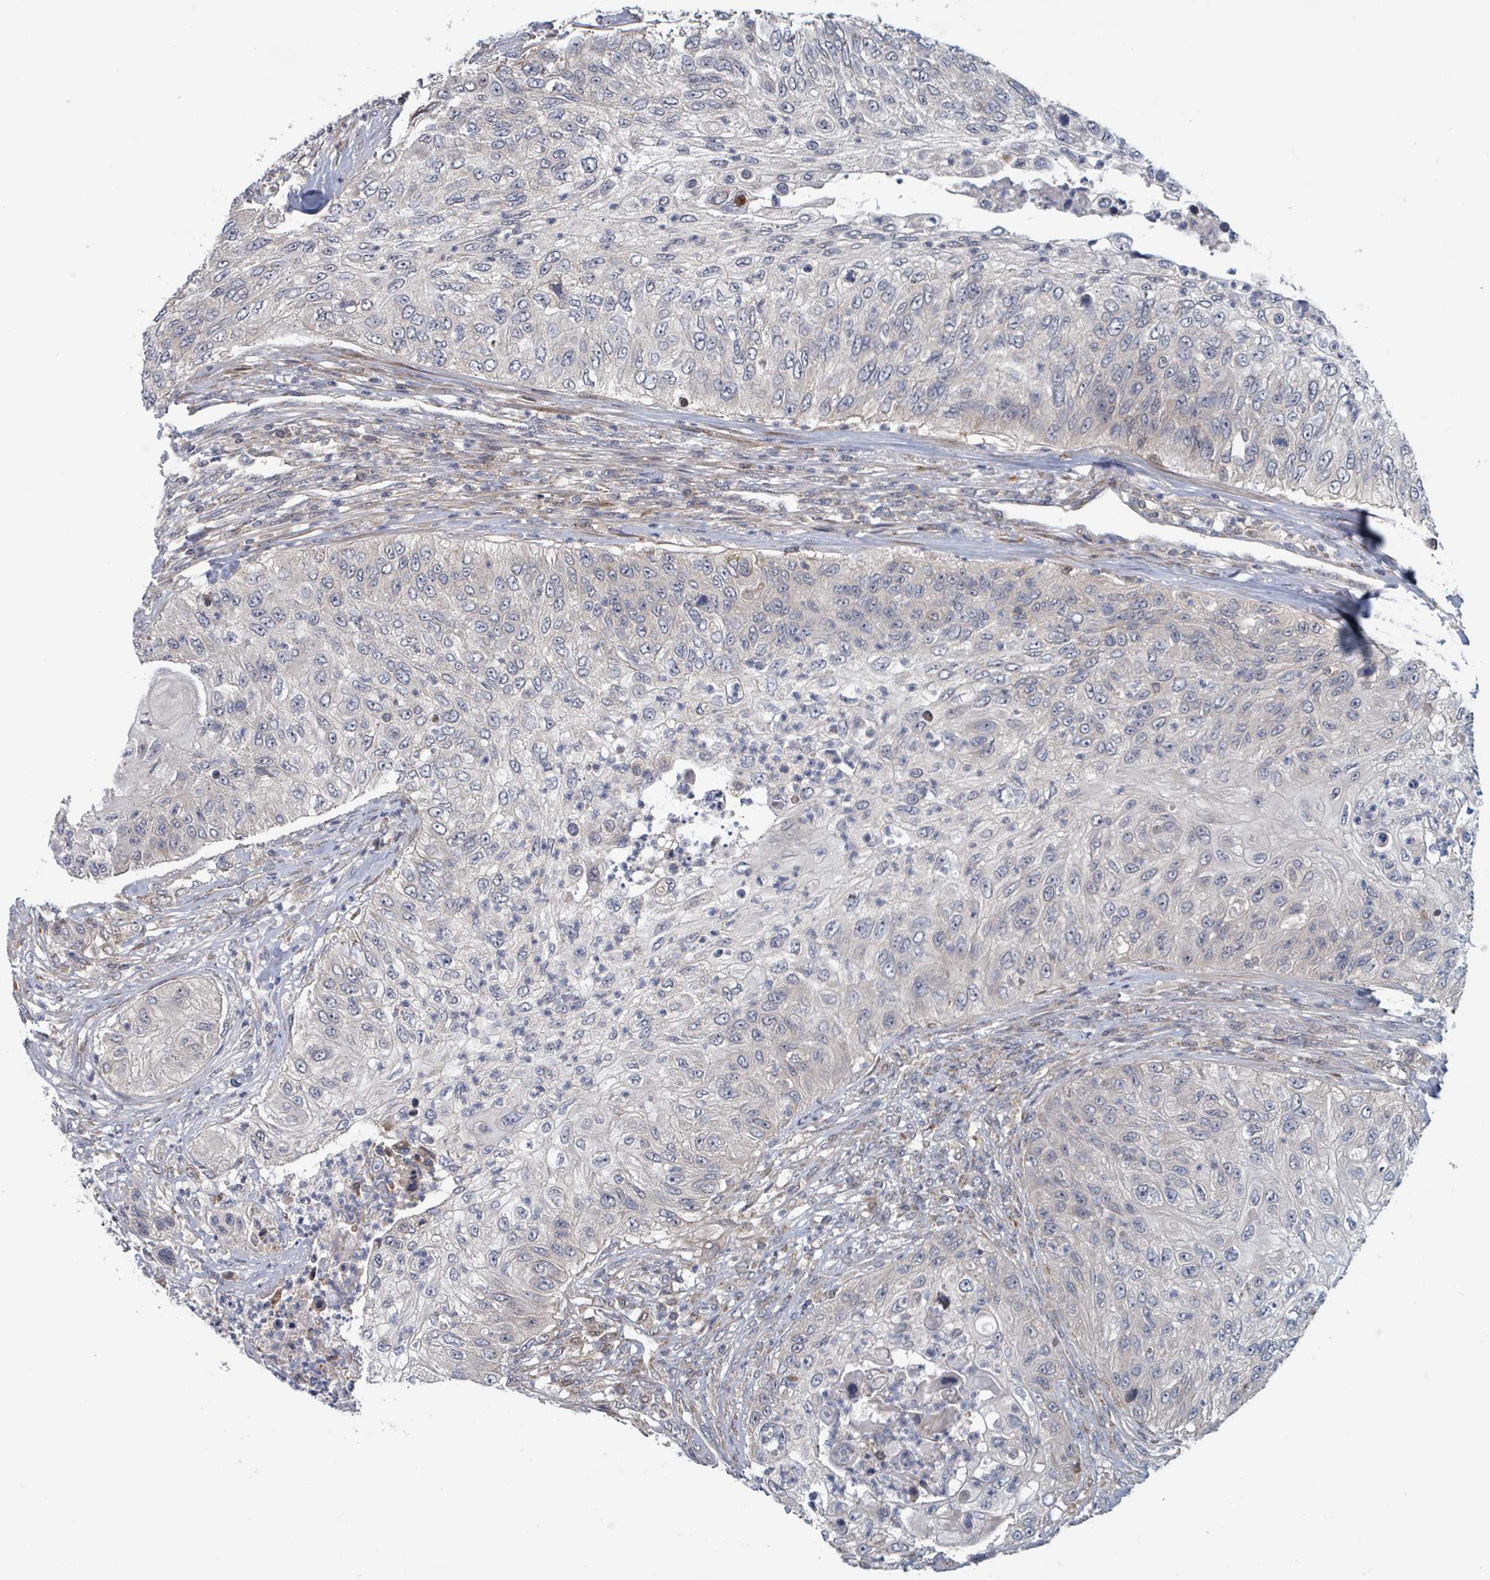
{"staining": {"intensity": "weak", "quantity": "<25%", "location": "cytoplasmic/membranous"}, "tissue": "urothelial cancer", "cell_type": "Tumor cells", "image_type": "cancer", "snomed": [{"axis": "morphology", "description": "Urothelial carcinoma, High grade"}, {"axis": "topography", "description": "Urinary bladder"}], "caption": "A photomicrograph of urothelial cancer stained for a protein shows no brown staining in tumor cells.", "gene": "HIVEP1", "patient": {"sex": "female", "age": 60}}